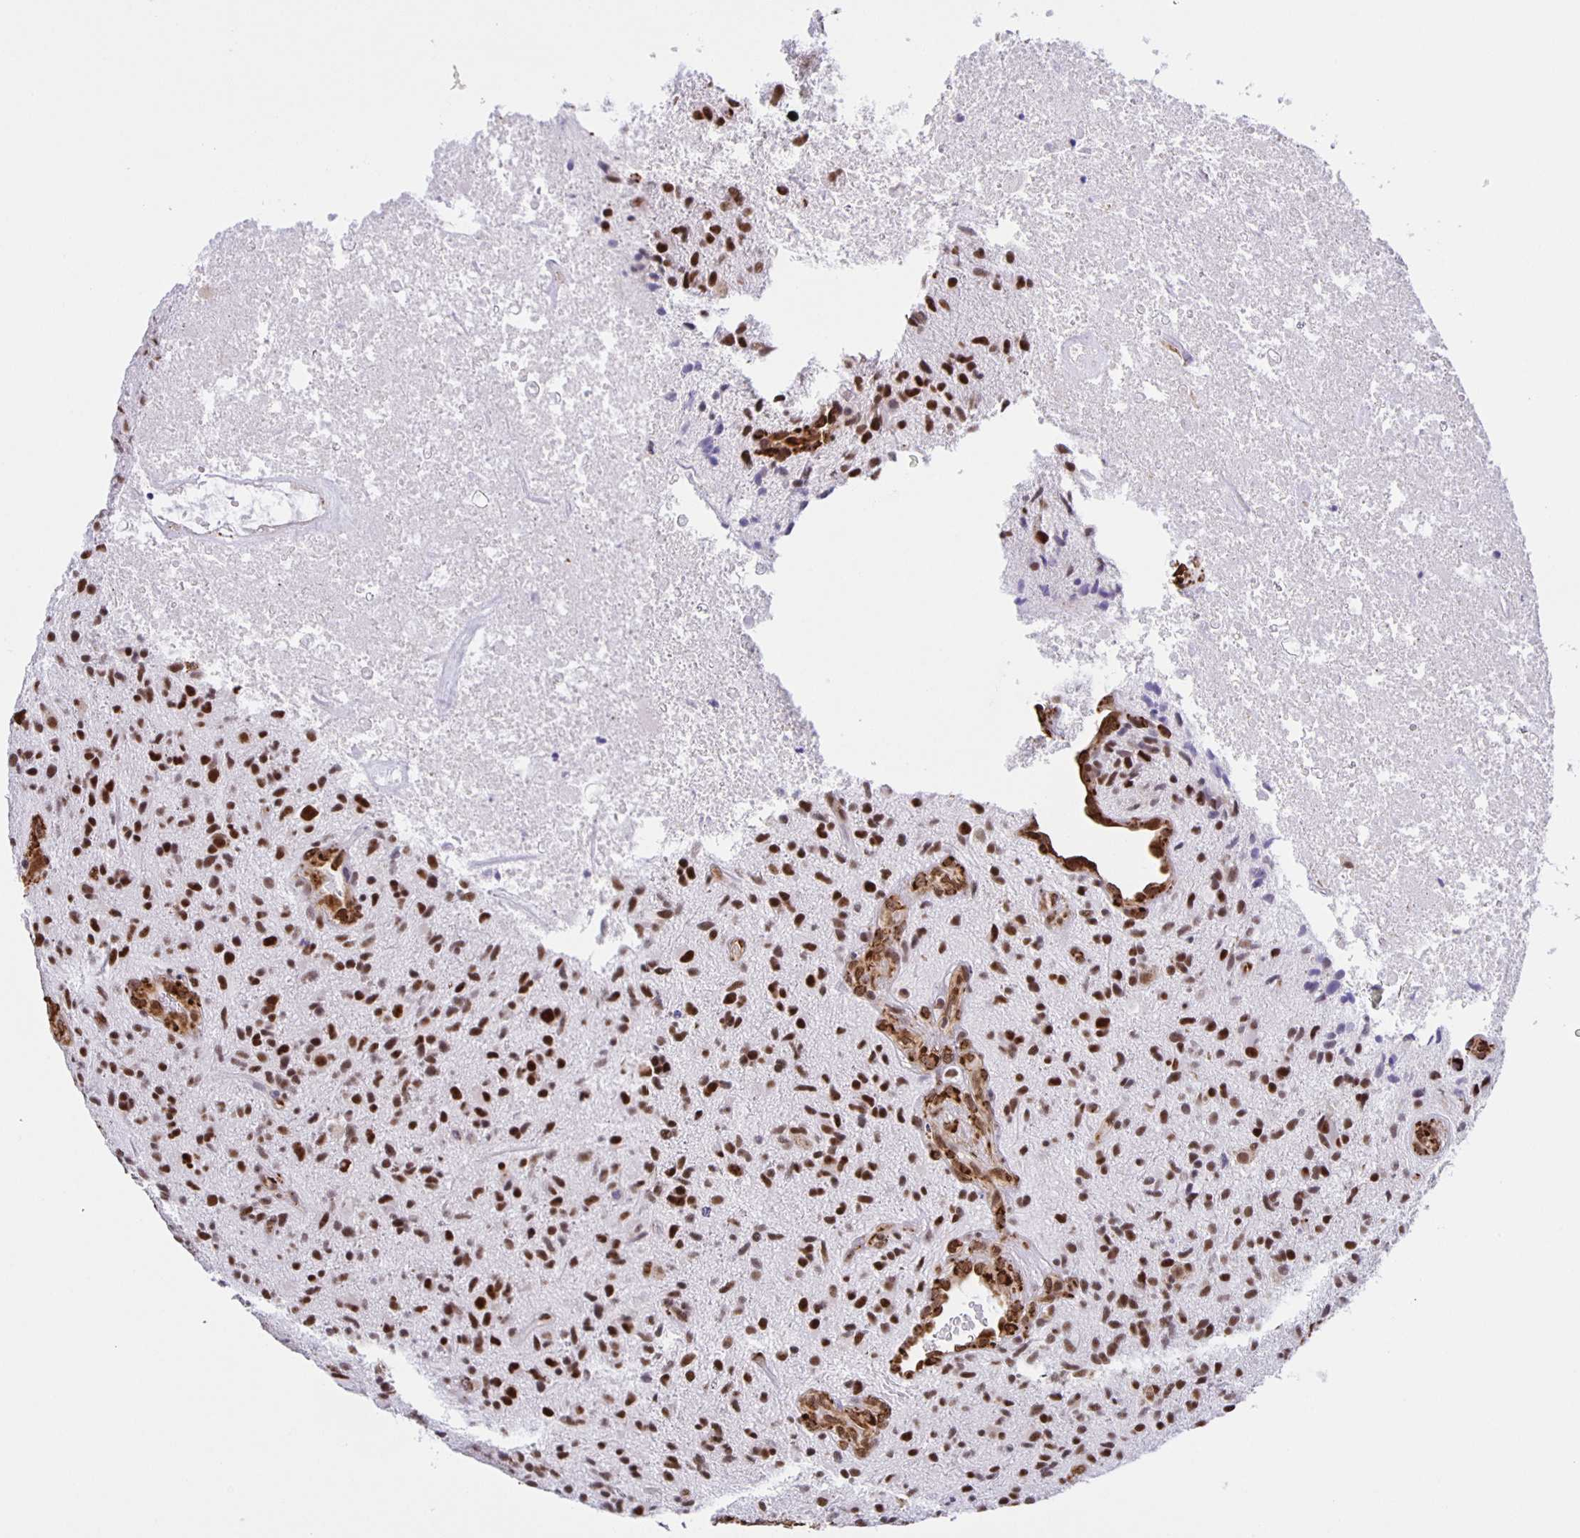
{"staining": {"intensity": "strong", "quantity": ">75%", "location": "nuclear"}, "tissue": "glioma", "cell_type": "Tumor cells", "image_type": "cancer", "snomed": [{"axis": "morphology", "description": "Glioma, malignant, High grade"}, {"axis": "topography", "description": "Brain"}], "caption": "This micrograph shows immunohistochemistry (IHC) staining of human high-grade glioma (malignant), with high strong nuclear staining in about >75% of tumor cells.", "gene": "ZRANB2", "patient": {"sex": "male", "age": 55}}